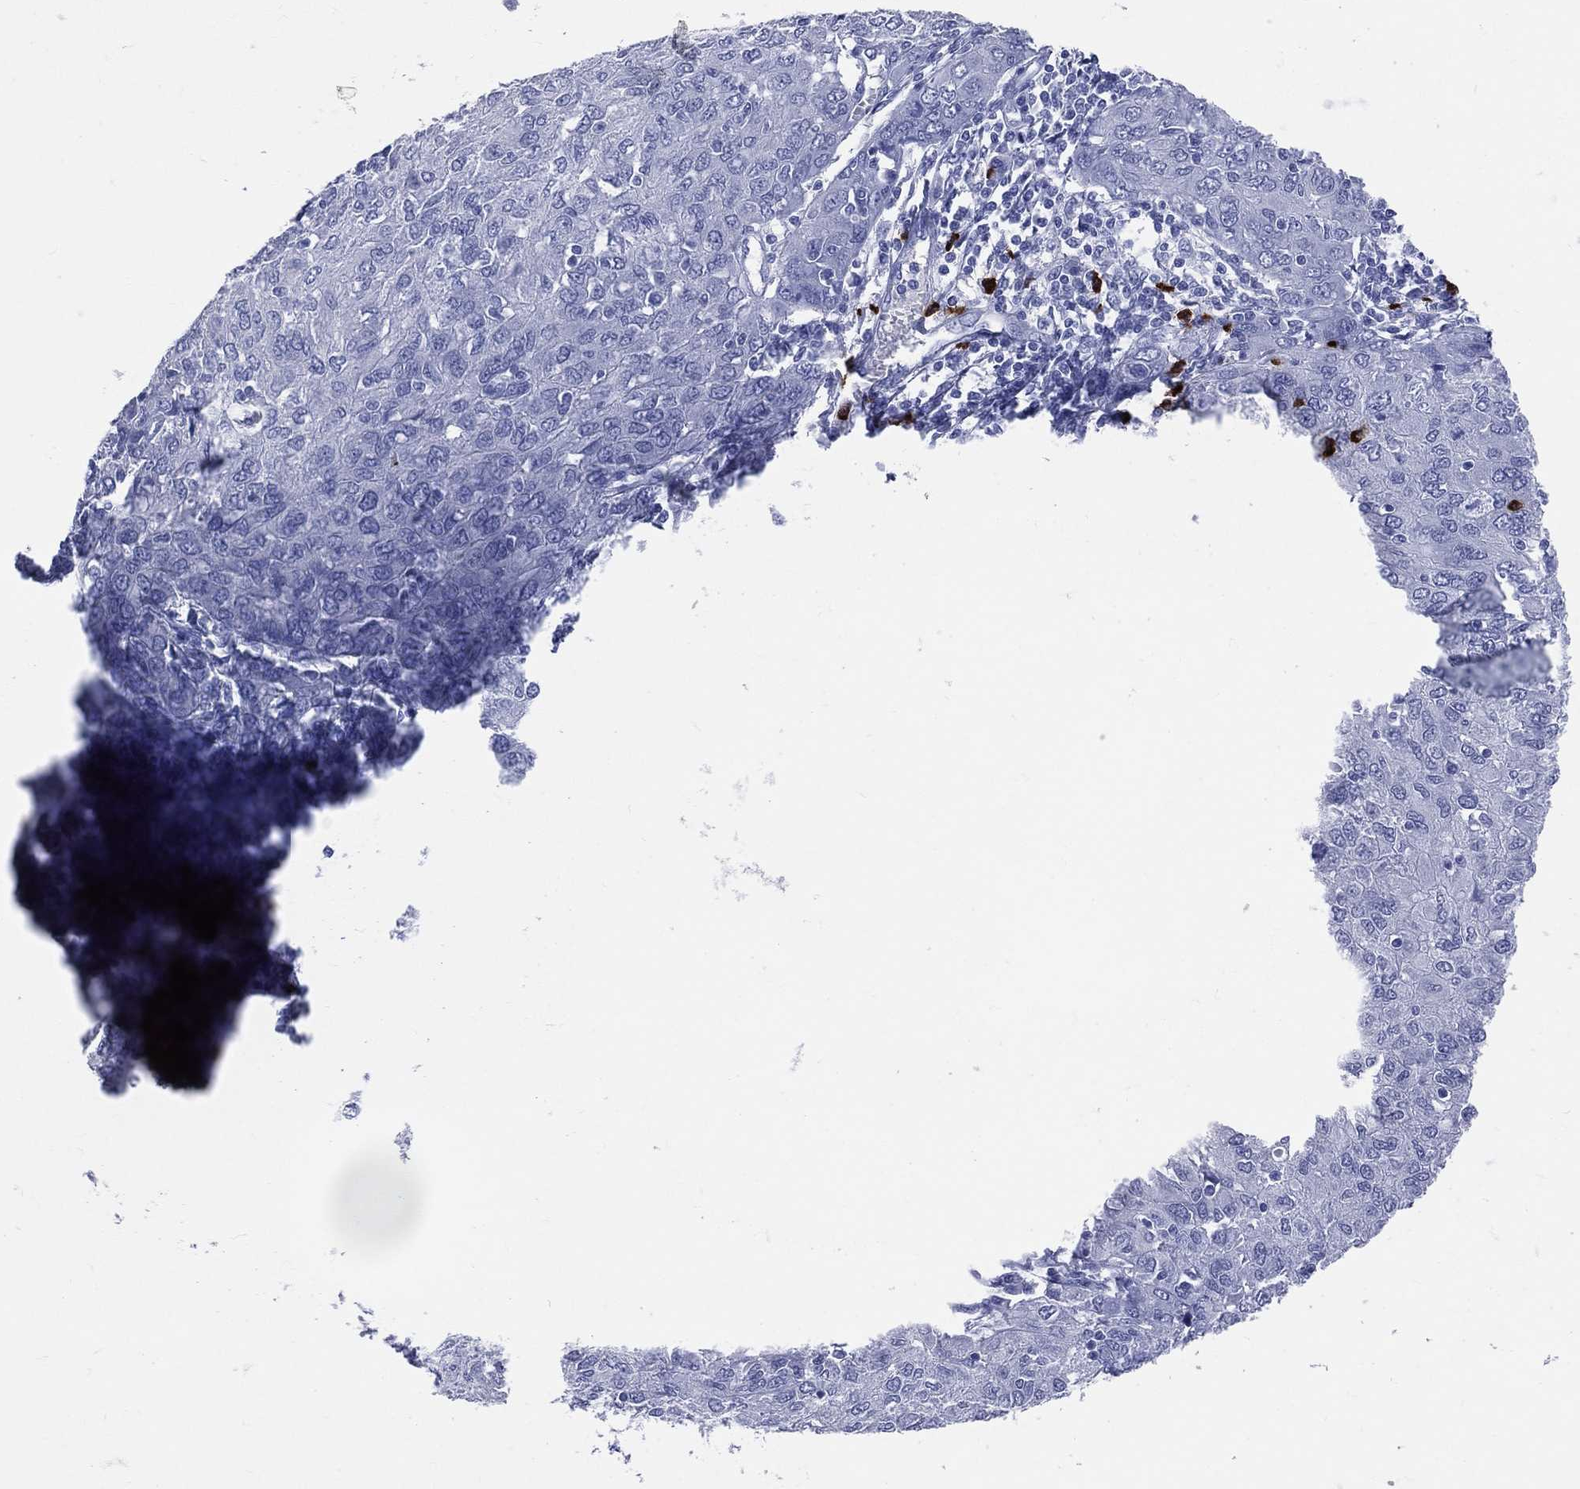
{"staining": {"intensity": "negative", "quantity": "none", "location": "none"}, "tissue": "ovarian cancer", "cell_type": "Tumor cells", "image_type": "cancer", "snomed": [{"axis": "morphology", "description": "Carcinoma, endometroid"}, {"axis": "topography", "description": "Ovary"}], "caption": "Tumor cells are negative for brown protein staining in ovarian cancer.", "gene": "PGLYRP1", "patient": {"sex": "female", "age": 50}}